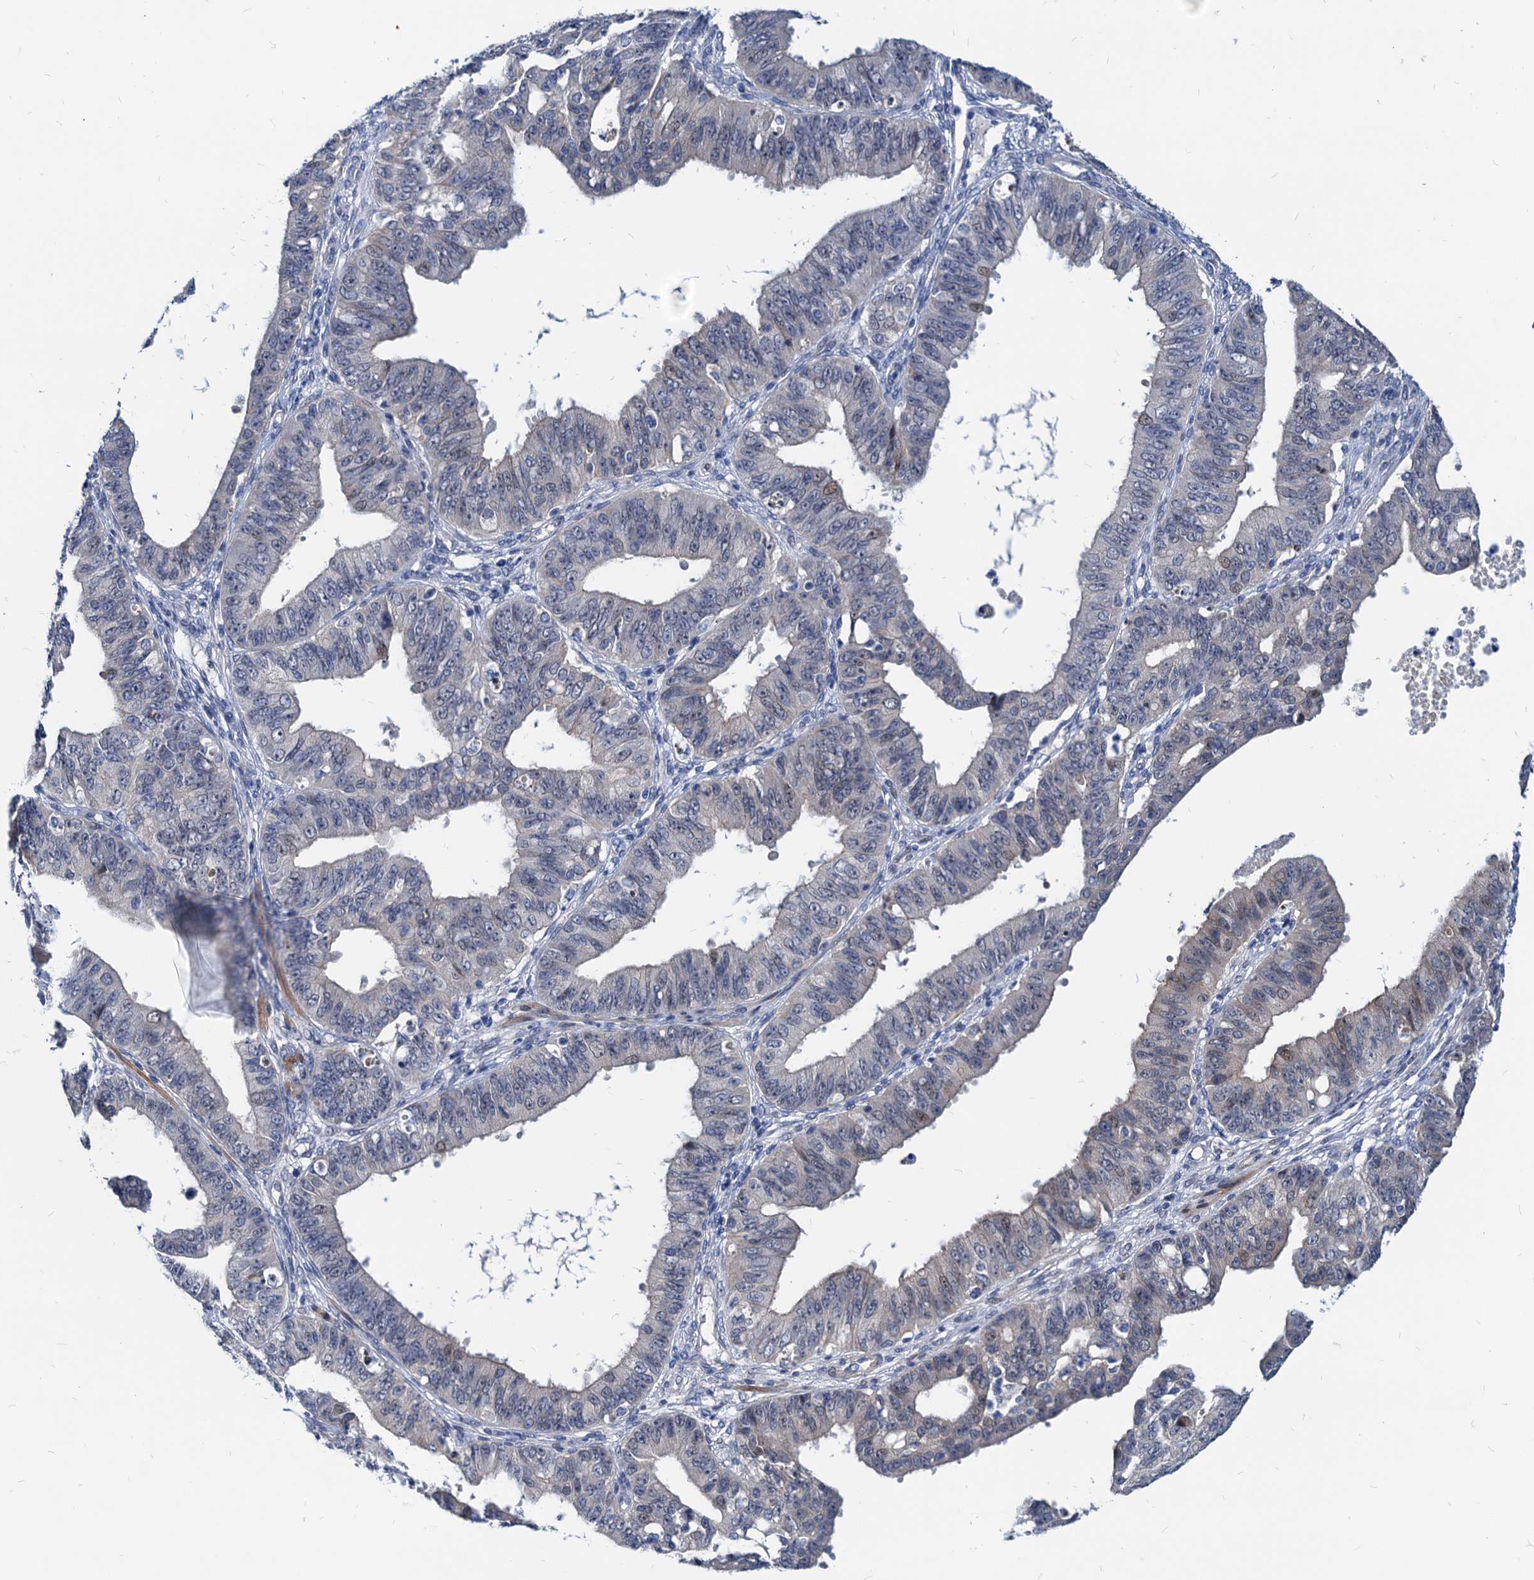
{"staining": {"intensity": "negative", "quantity": "none", "location": "none"}, "tissue": "ovarian cancer", "cell_type": "Tumor cells", "image_type": "cancer", "snomed": [{"axis": "morphology", "description": "Carcinoma, endometroid"}, {"axis": "topography", "description": "Appendix"}, {"axis": "topography", "description": "Ovary"}], "caption": "This image is of endometroid carcinoma (ovarian) stained with IHC to label a protein in brown with the nuclei are counter-stained blue. There is no expression in tumor cells.", "gene": "HSF2", "patient": {"sex": "female", "age": 42}}